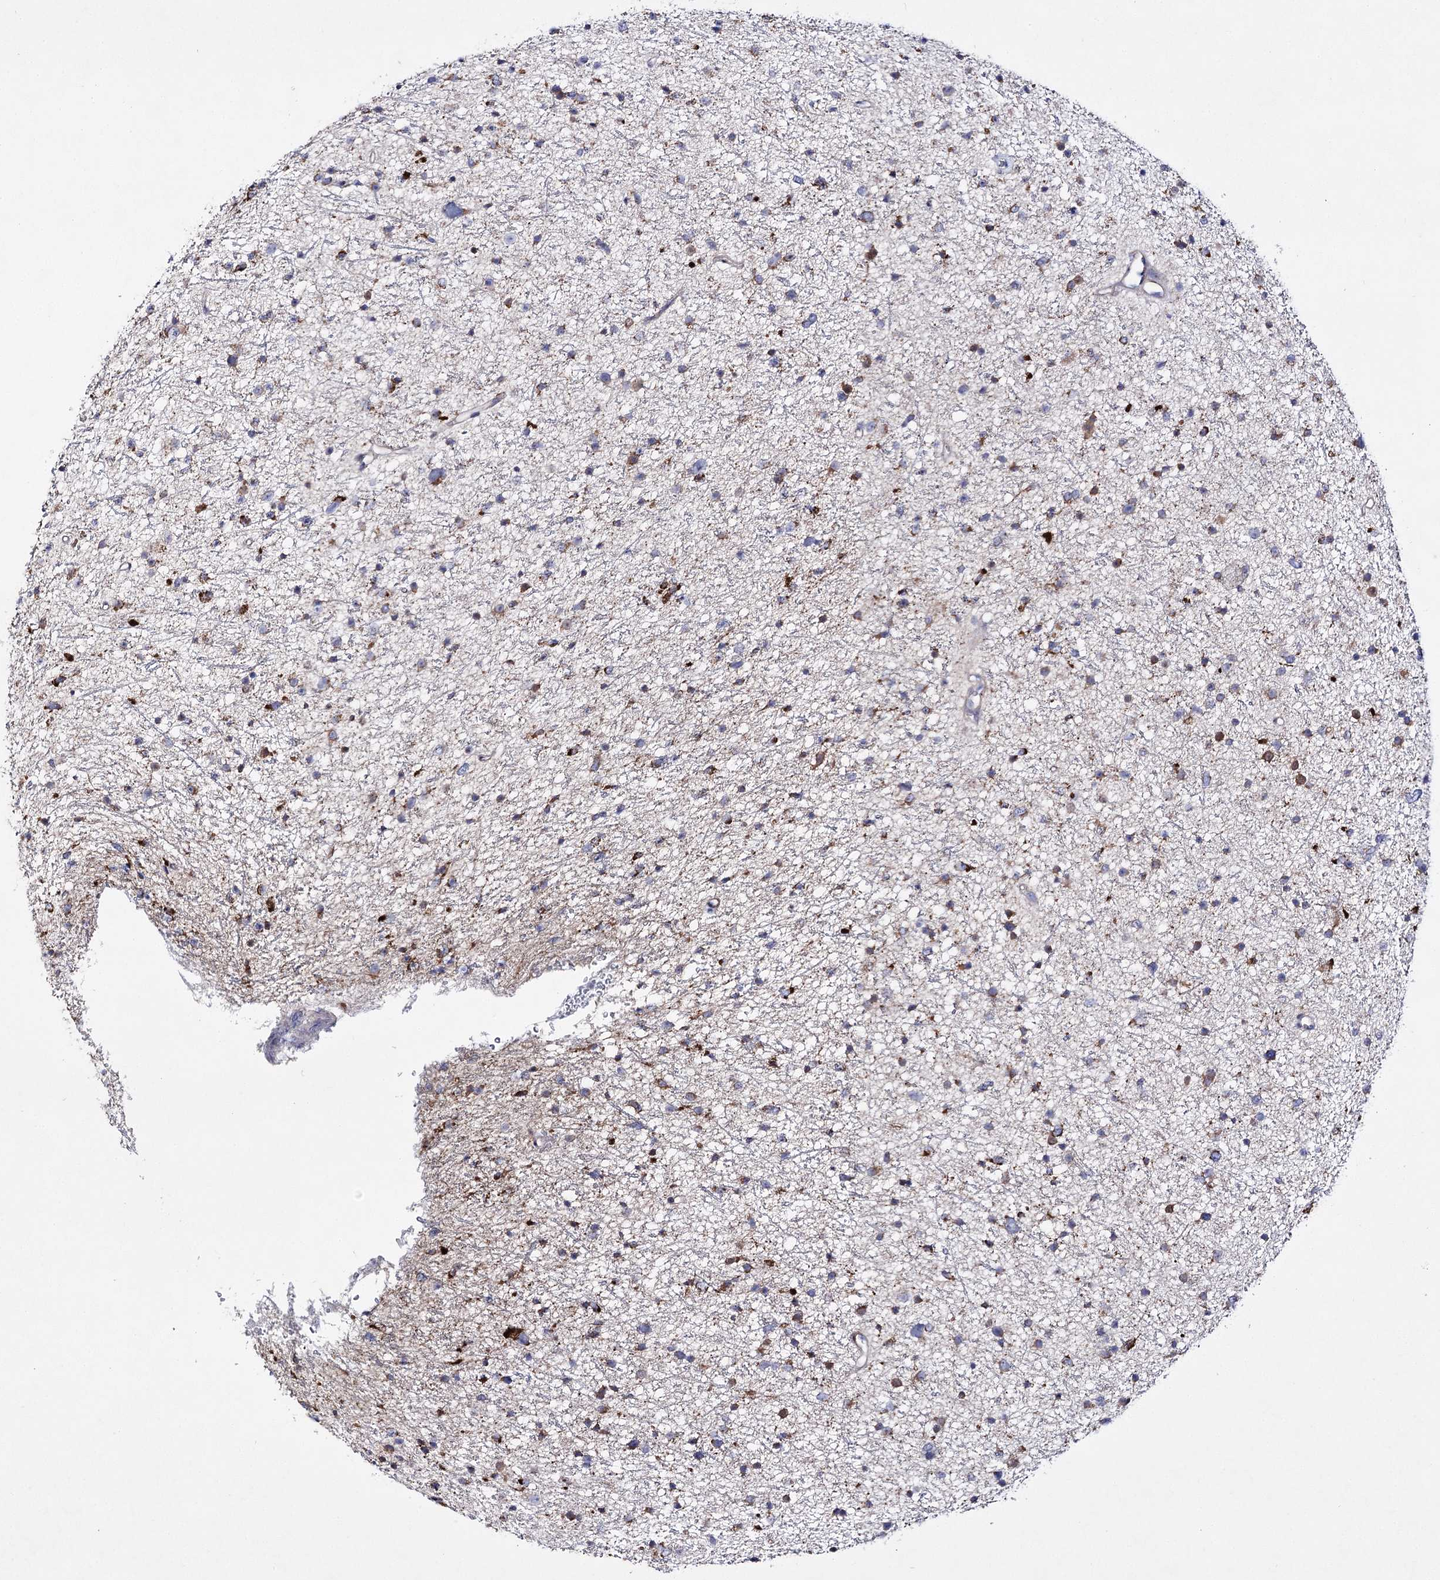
{"staining": {"intensity": "moderate", "quantity": "25%-75%", "location": "cytoplasmic/membranous"}, "tissue": "glioma", "cell_type": "Tumor cells", "image_type": "cancer", "snomed": [{"axis": "morphology", "description": "Glioma, malignant, Low grade"}, {"axis": "topography", "description": "Cerebral cortex"}], "caption": "A medium amount of moderate cytoplasmic/membranous staining is identified in approximately 25%-75% of tumor cells in malignant low-grade glioma tissue. The staining was performed using DAB (3,3'-diaminobenzidine) to visualize the protein expression in brown, while the nuclei were stained in blue with hematoxylin (Magnification: 20x).", "gene": "COX15", "patient": {"sex": "female", "age": 39}}